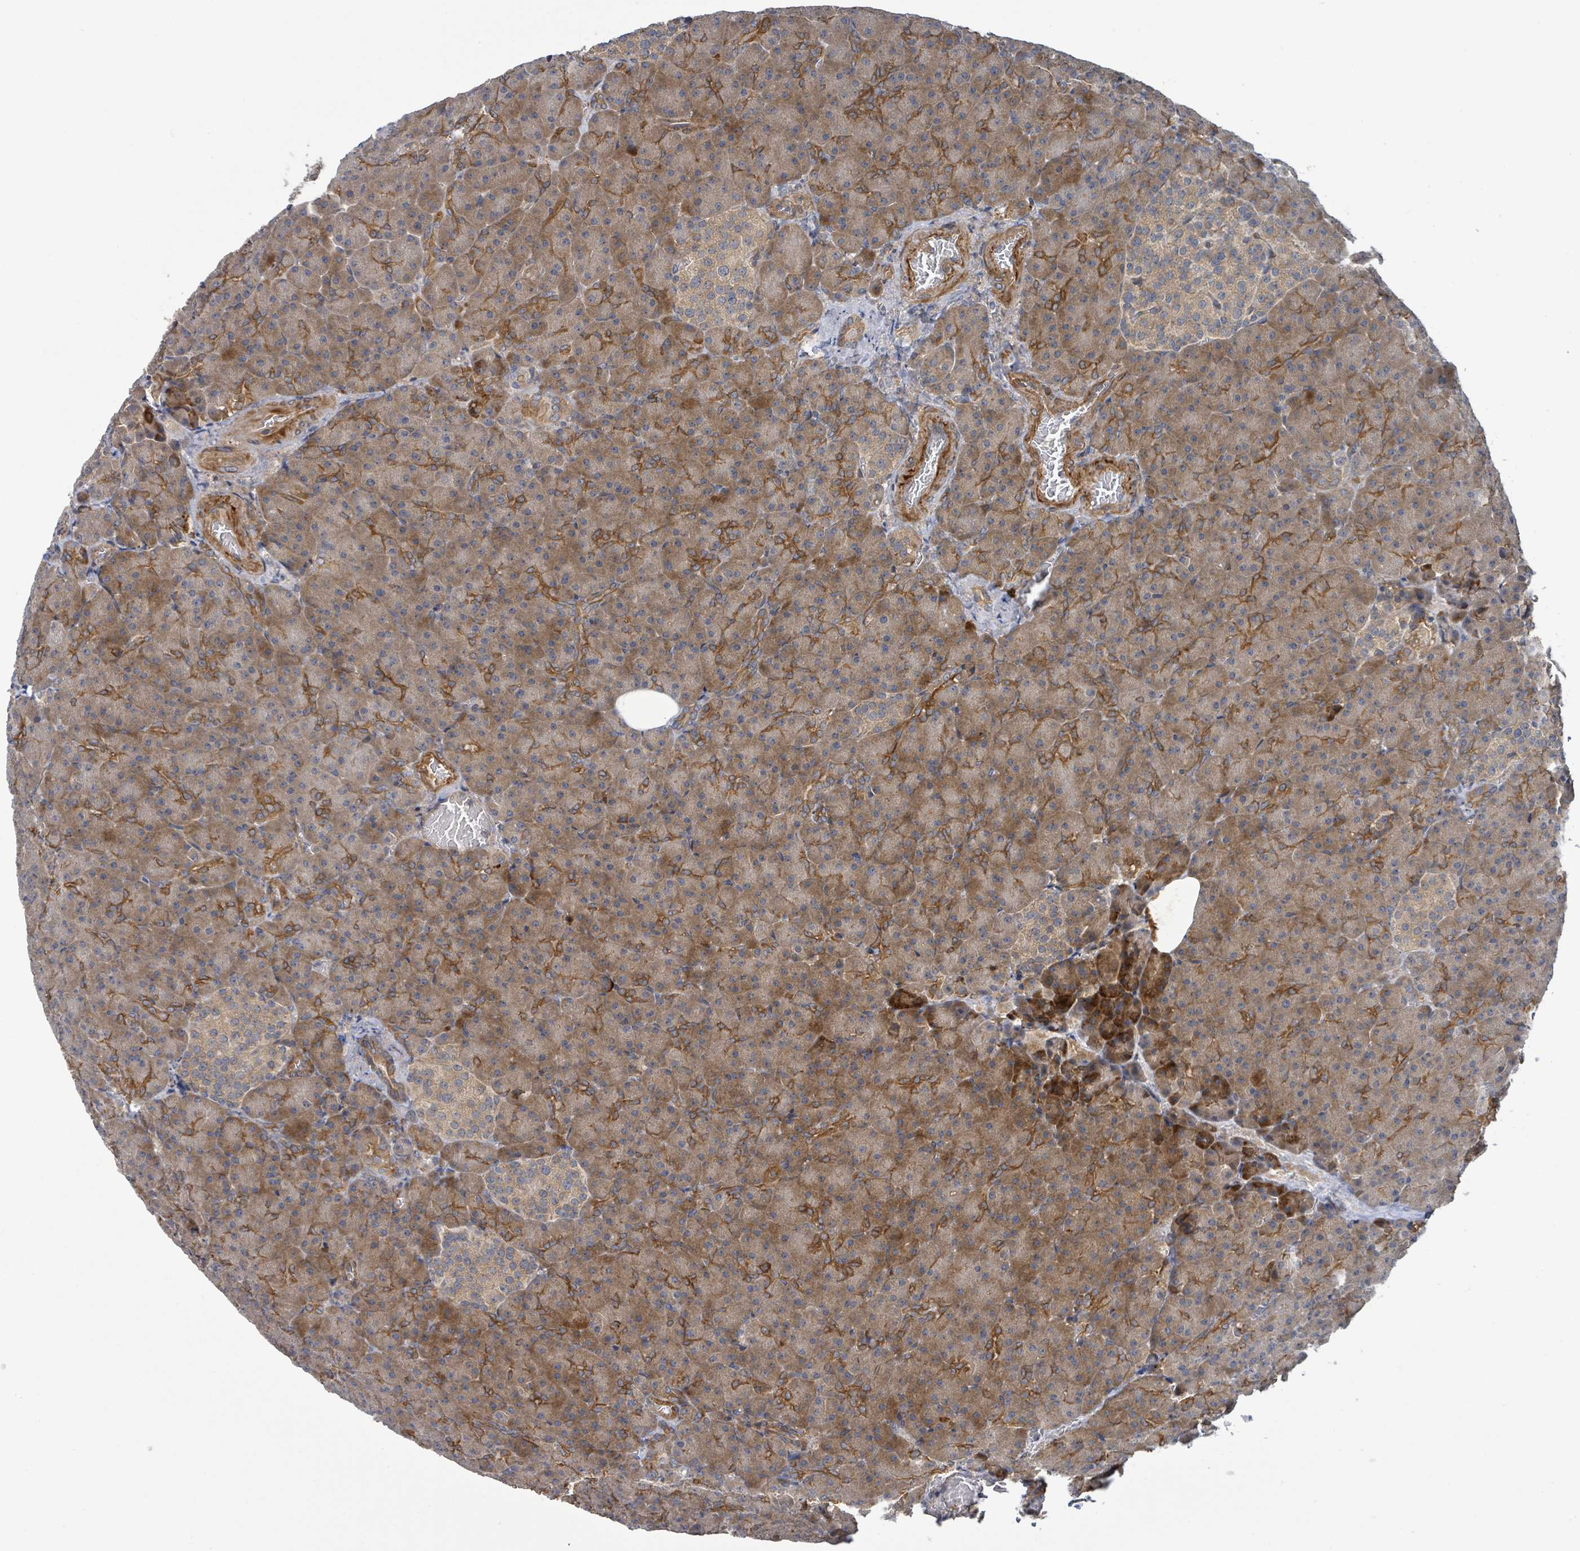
{"staining": {"intensity": "moderate", "quantity": ">75%", "location": "cytoplasmic/membranous"}, "tissue": "pancreas", "cell_type": "Exocrine glandular cells", "image_type": "normal", "snomed": [{"axis": "morphology", "description": "Normal tissue, NOS"}, {"axis": "topography", "description": "Pancreas"}], "caption": "IHC photomicrograph of benign human pancreas stained for a protein (brown), which displays medium levels of moderate cytoplasmic/membranous expression in about >75% of exocrine glandular cells.", "gene": "STARD4", "patient": {"sex": "female", "age": 74}}